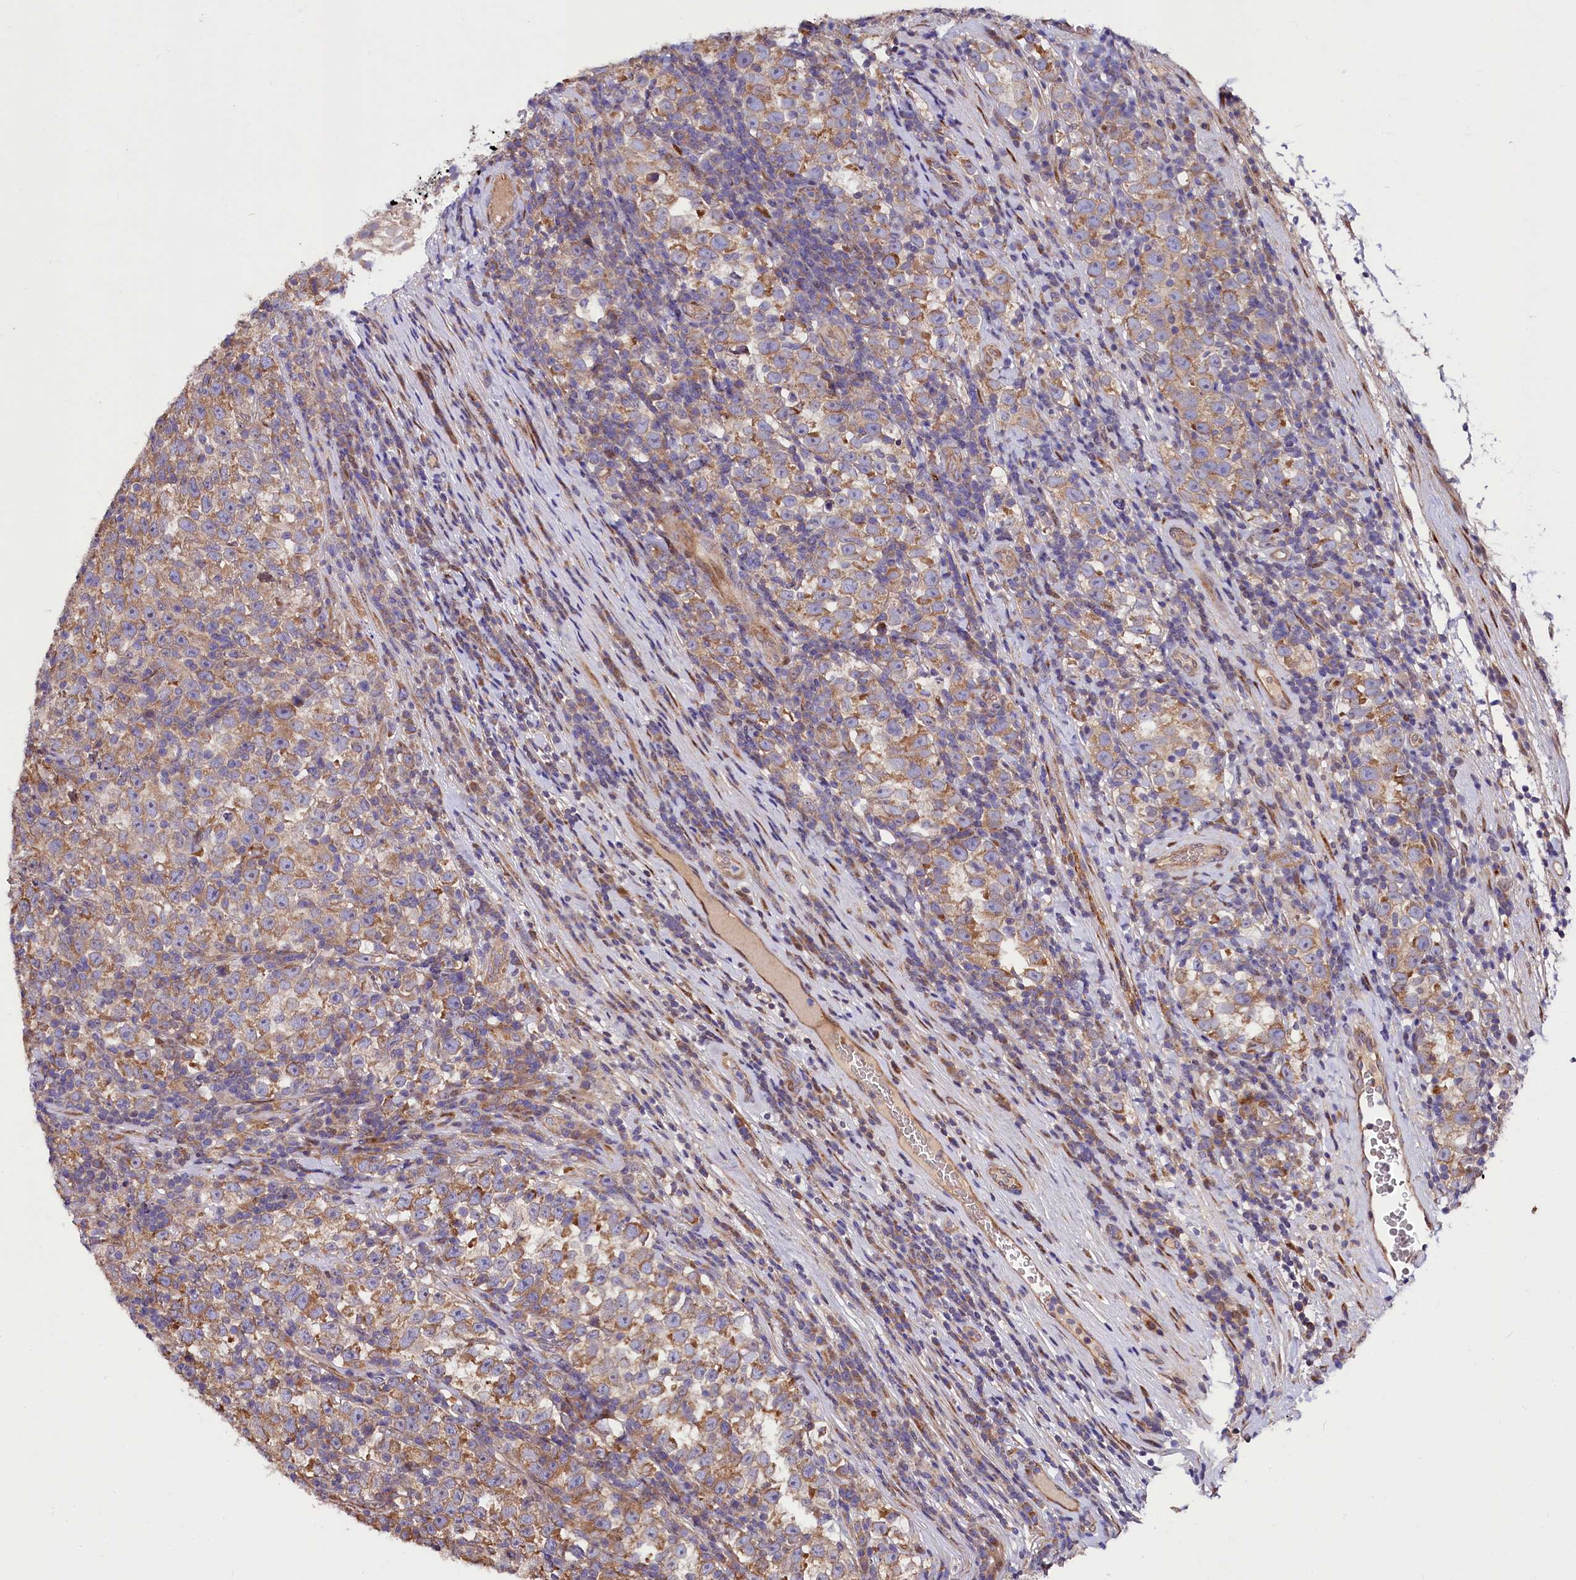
{"staining": {"intensity": "moderate", "quantity": ">75%", "location": "cytoplasmic/membranous"}, "tissue": "testis cancer", "cell_type": "Tumor cells", "image_type": "cancer", "snomed": [{"axis": "morphology", "description": "Normal tissue, NOS"}, {"axis": "morphology", "description": "Seminoma, NOS"}, {"axis": "topography", "description": "Testis"}], "caption": "Seminoma (testis) tissue shows moderate cytoplasmic/membranous expression in approximately >75% of tumor cells, visualized by immunohistochemistry. Immunohistochemistry stains the protein in brown and the nuclei are stained blue.", "gene": "PDZRN3", "patient": {"sex": "male", "age": 43}}